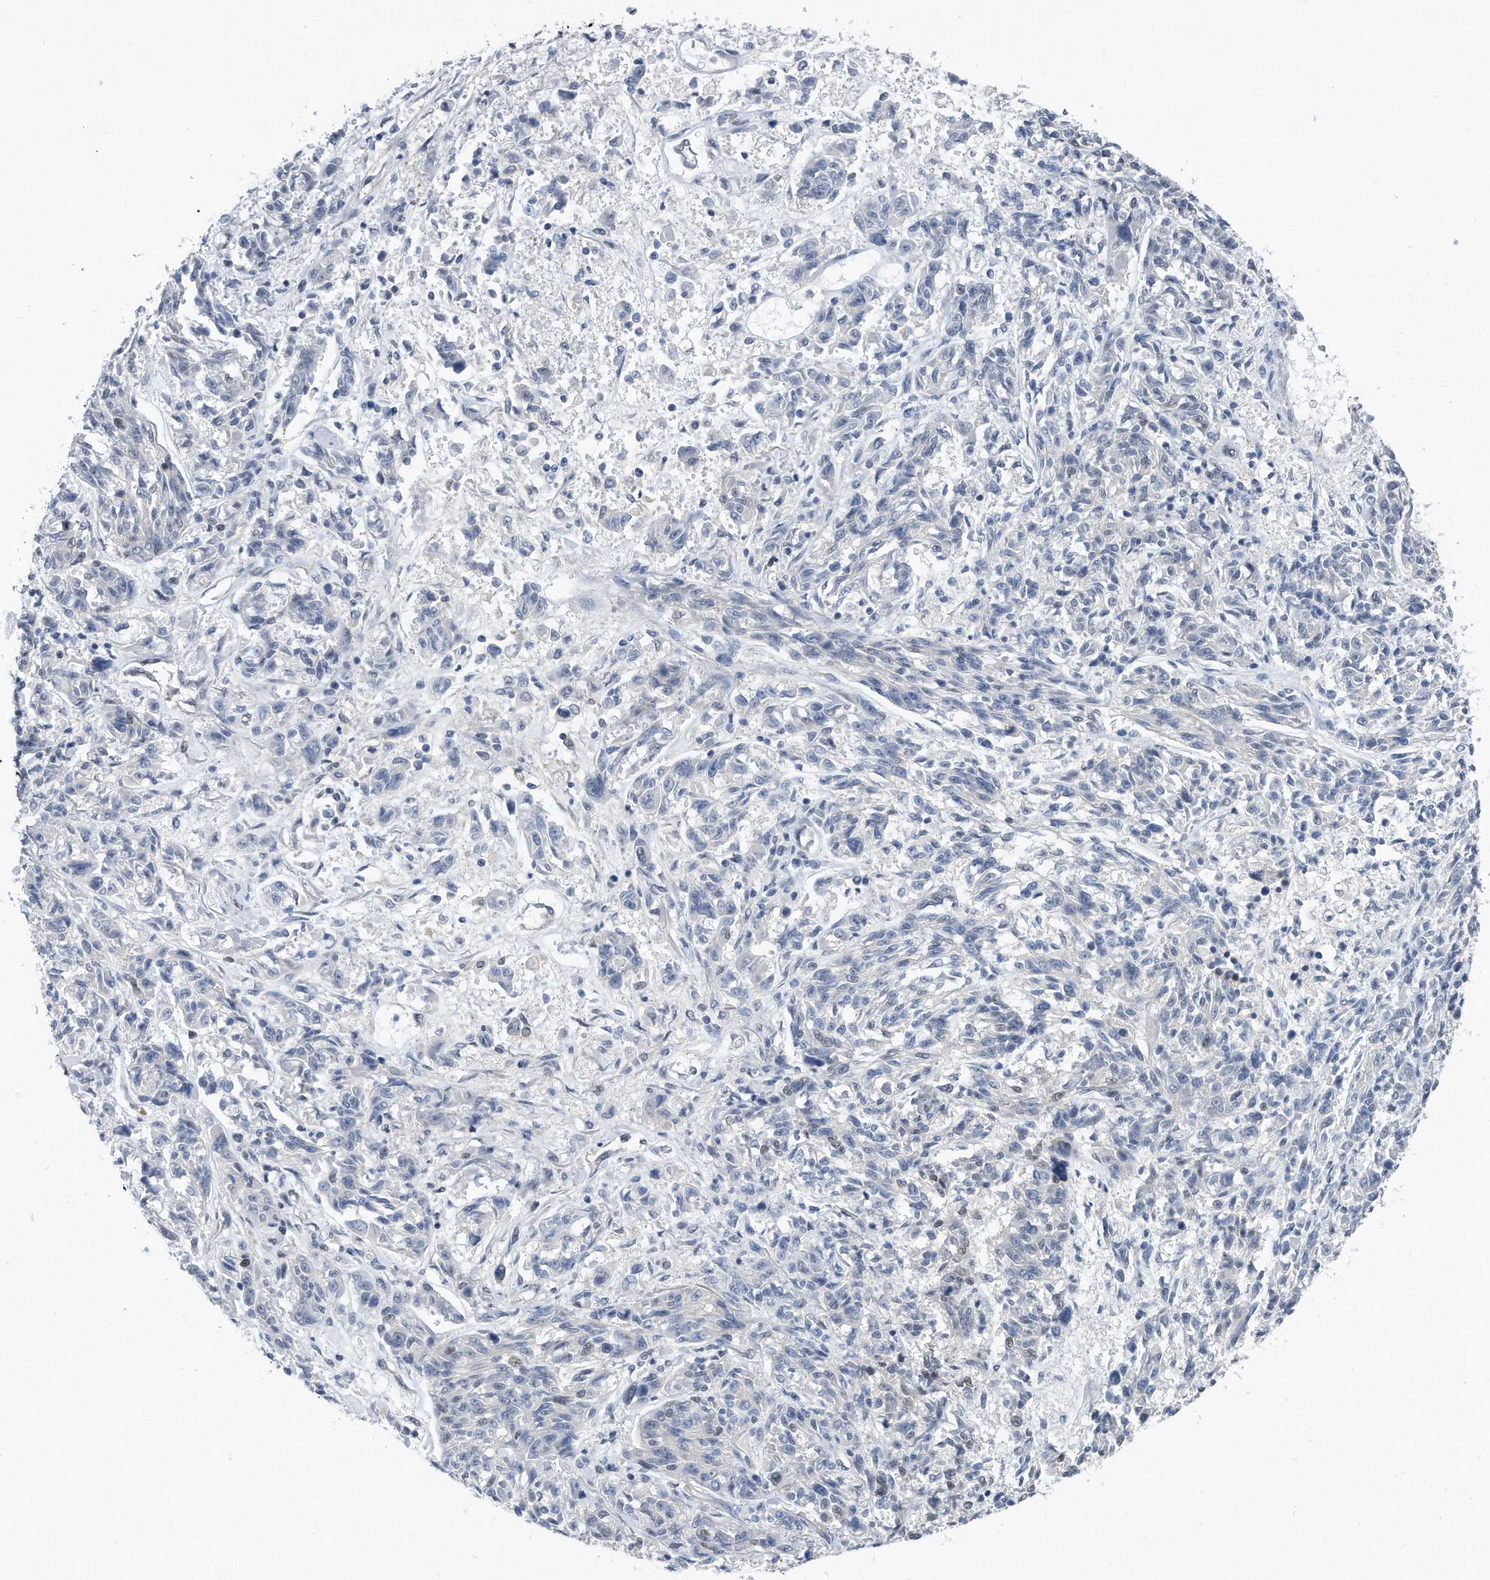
{"staining": {"intensity": "negative", "quantity": "none", "location": "none"}, "tissue": "melanoma", "cell_type": "Tumor cells", "image_type": "cancer", "snomed": [{"axis": "morphology", "description": "Malignant melanoma, NOS"}, {"axis": "topography", "description": "Skin"}], "caption": "Immunohistochemistry (IHC) photomicrograph of neoplastic tissue: human malignant melanoma stained with DAB demonstrates no significant protein expression in tumor cells.", "gene": "TP53INP1", "patient": {"sex": "male", "age": 53}}